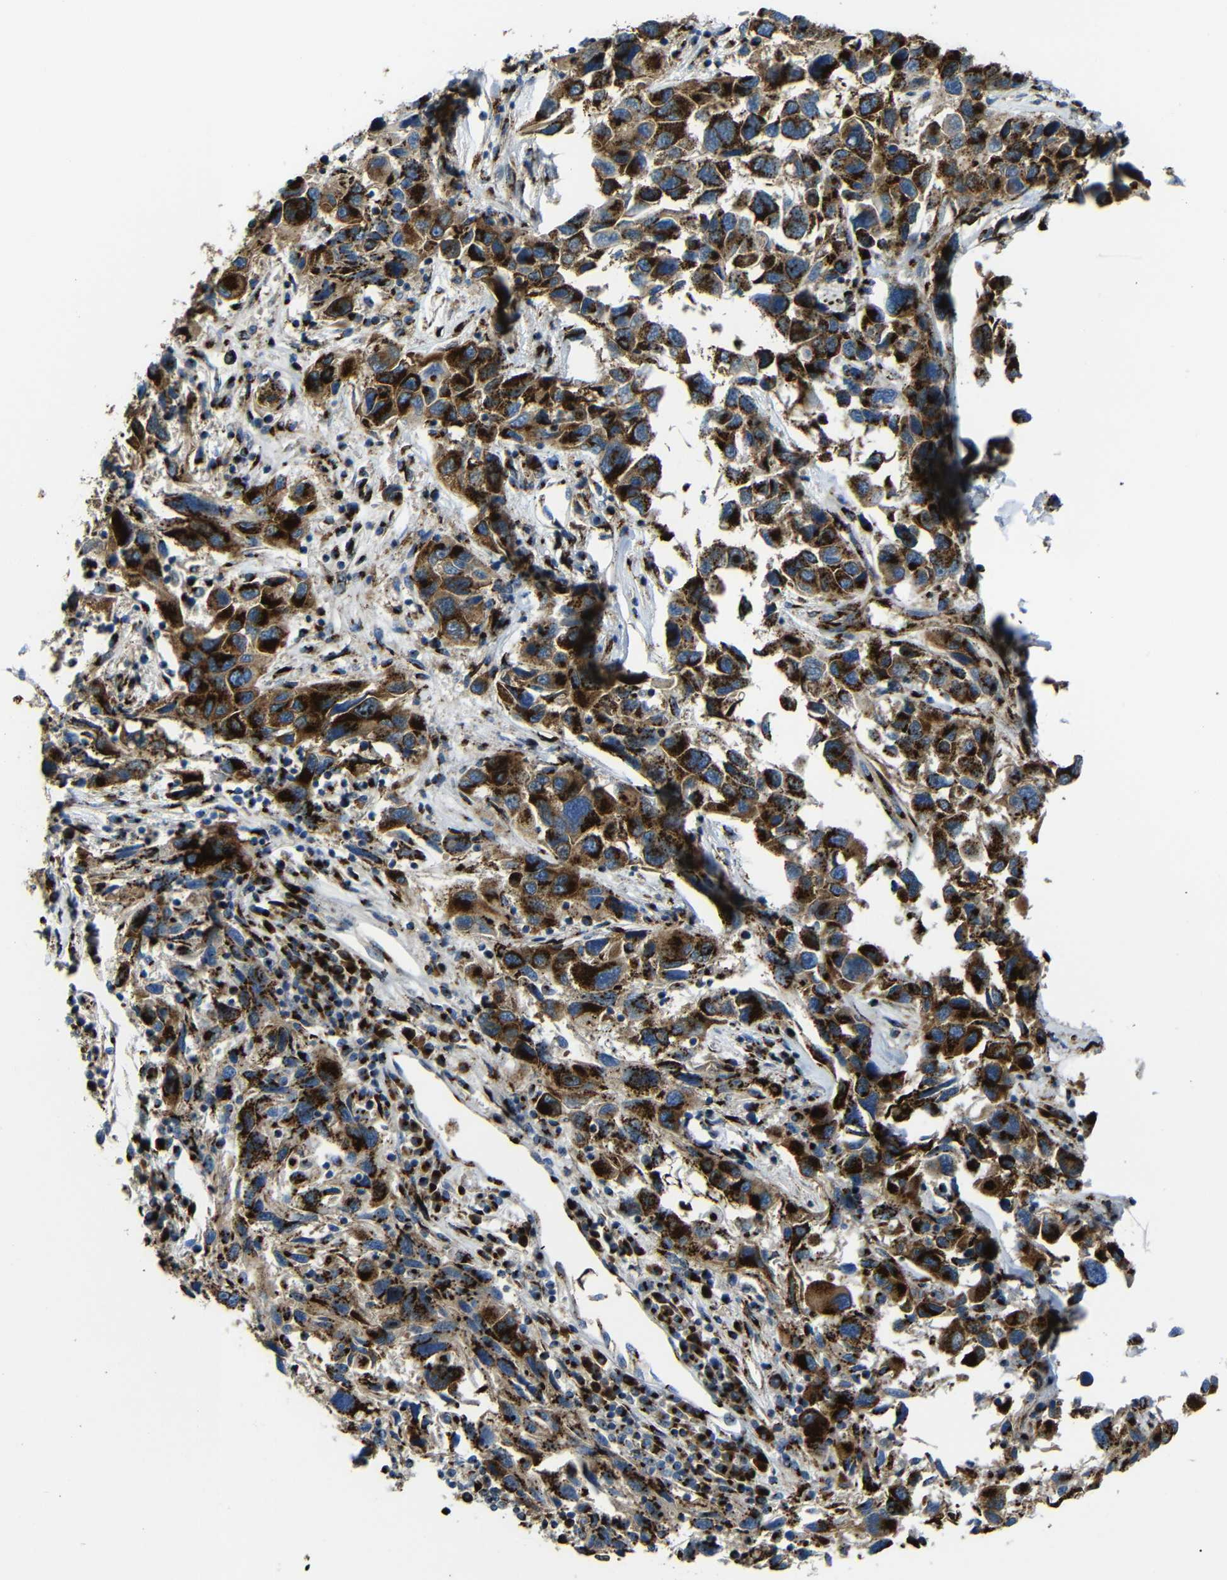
{"staining": {"intensity": "strong", "quantity": ">75%", "location": "cytoplasmic/membranous"}, "tissue": "melanoma", "cell_type": "Tumor cells", "image_type": "cancer", "snomed": [{"axis": "morphology", "description": "Malignant melanoma, NOS"}, {"axis": "topography", "description": "Skin"}], "caption": "Immunohistochemical staining of malignant melanoma exhibits high levels of strong cytoplasmic/membranous protein positivity in approximately >75% of tumor cells.", "gene": "TGOLN2", "patient": {"sex": "male", "age": 53}}